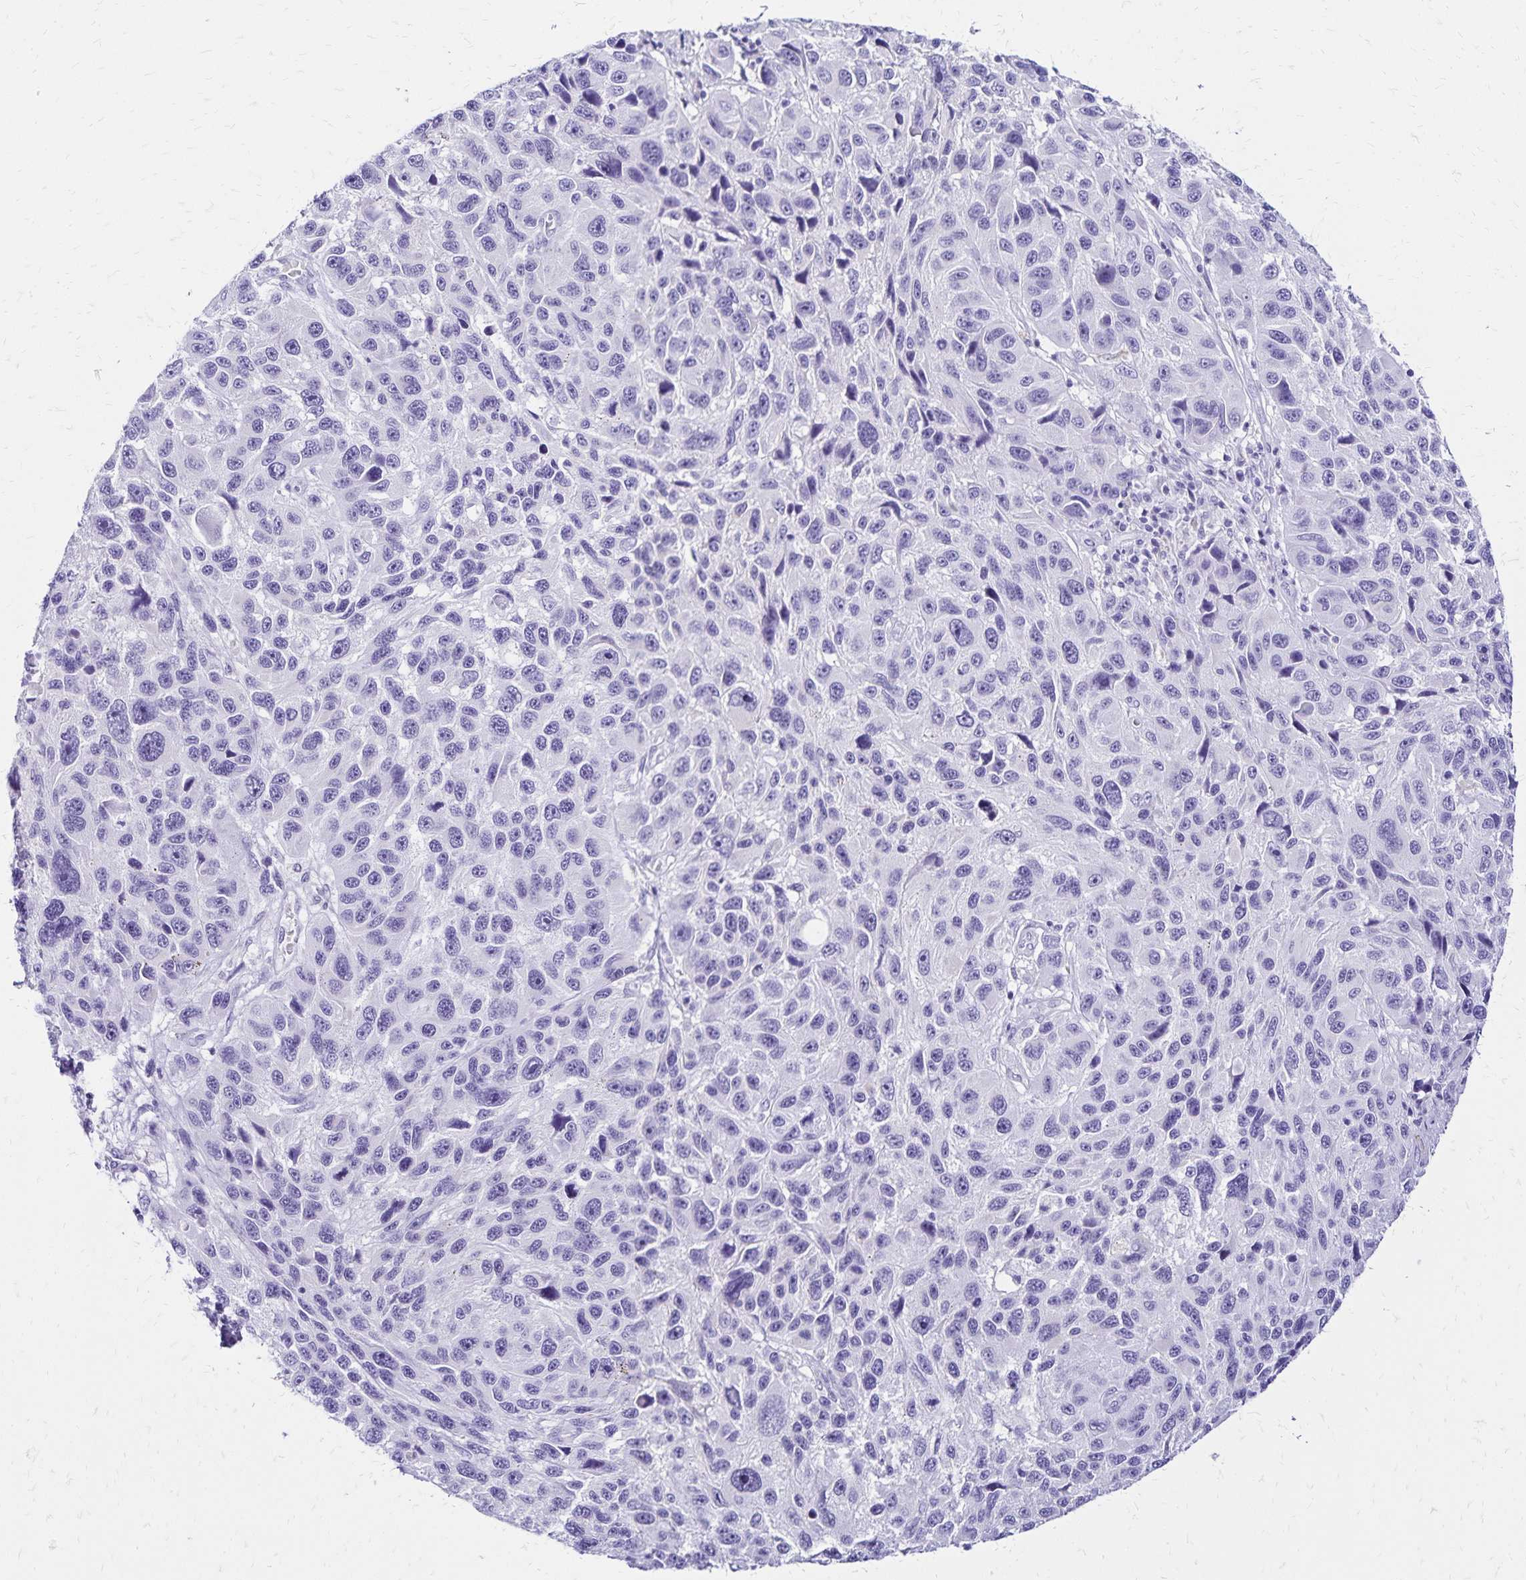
{"staining": {"intensity": "negative", "quantity": "none", "location": "none"}, "tissue": "melanoma", "cell_type": "Tumor cells", "image_type": "cancer", "snomed": [{"axis": "morphology", "description": "Malignant melanoma, NOS"}, {"axis": "topography", "description": "Skin"}], "caption": "There is no significant staining in tumor cells of malignant melanoma.", "gene": "LIN28B", "patient": {"sex": "male", "age": 53}}